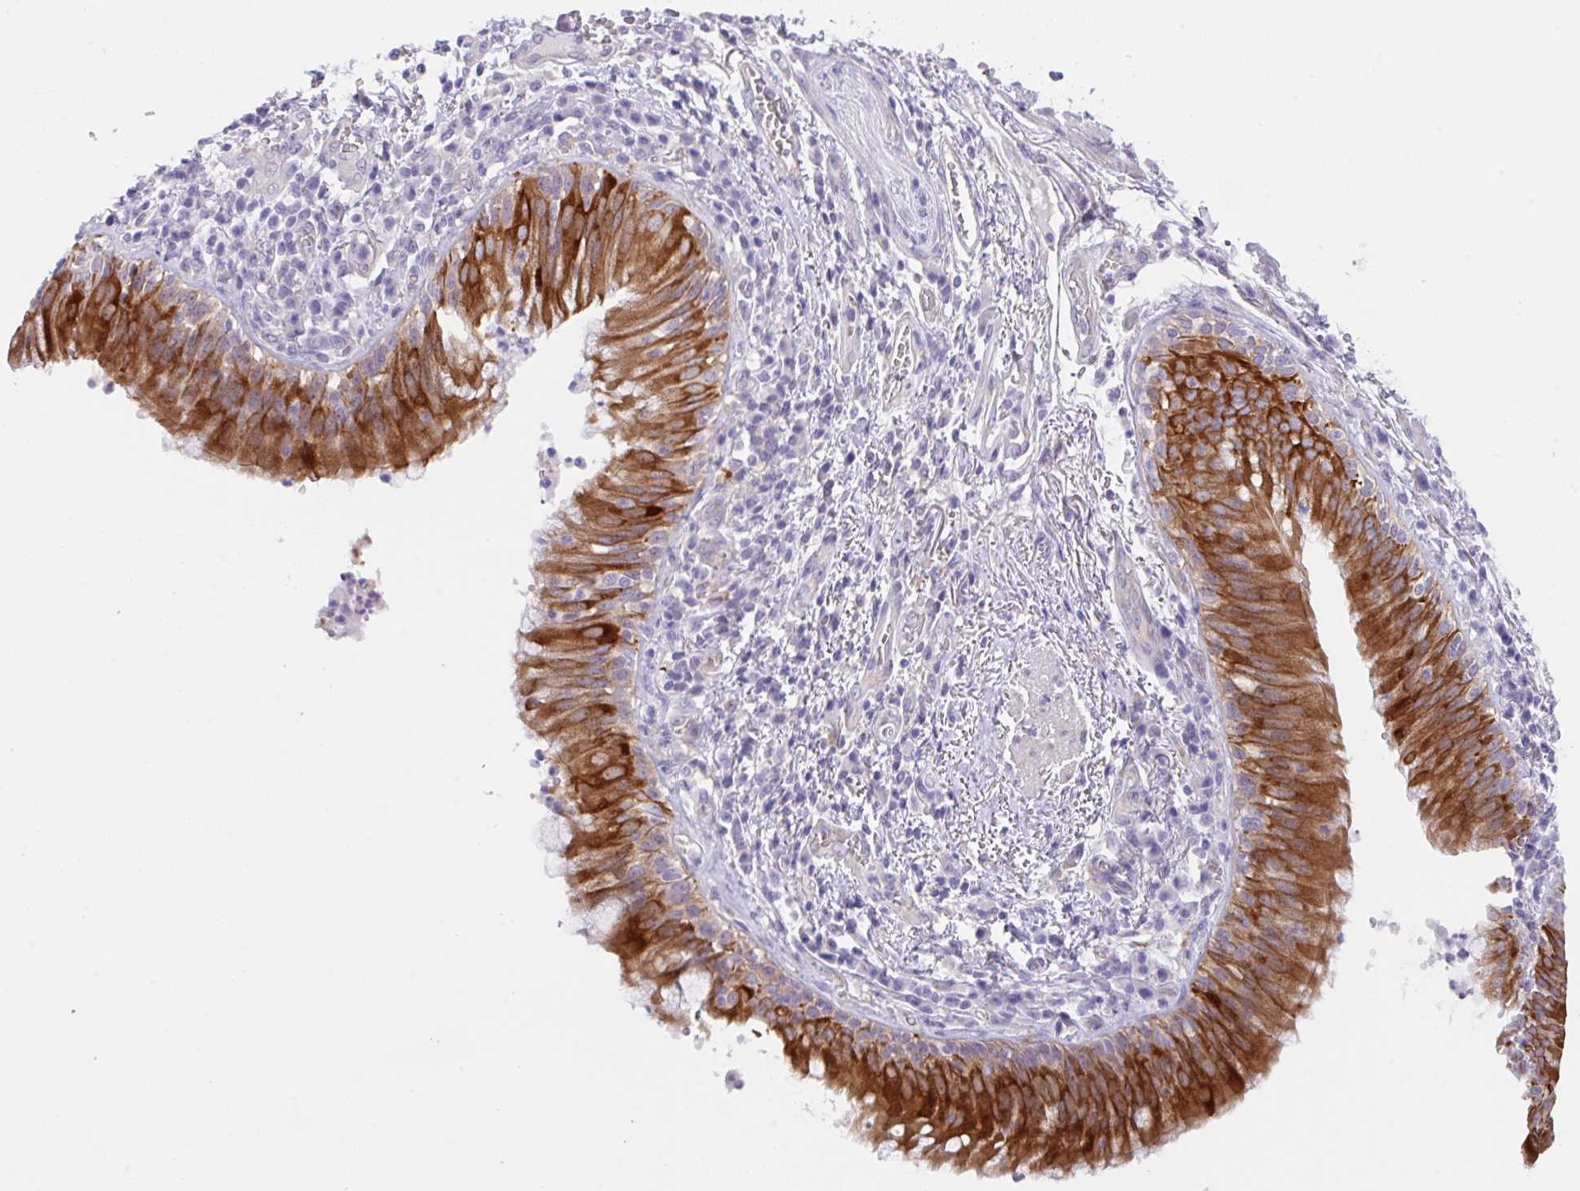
{"staining": {"intensity": "strong", "quantity": ">75%", "location": "cytoplasmic/membranous"}, "tissue": "bronchus", "cell_type": "Respiratory epithelial cells", "image_type": "normal", "snomed": [{"axis": "morphology", "description": "Normal tissue, NOS"}, {"axis": "topography", "description": "Cartilage tissue"}, {"axis": "topography", "description": "Bronchus"}], "caption": "IHC (DAB (3,3'-diaminobenzidine)) staining of normal bronchus demonstrates strong cytoplasmic/membranous protein expression in about >75% of respiratory epithelial cells. The protein of interest is stained brown, and the nuclei are stained in blue (DAB (3,3'-diaminobenzidine) IHC with brightfield microscopy, high magnification).", "gene": "TRAF4", "patient": {"sex": "male", "age": 56}}